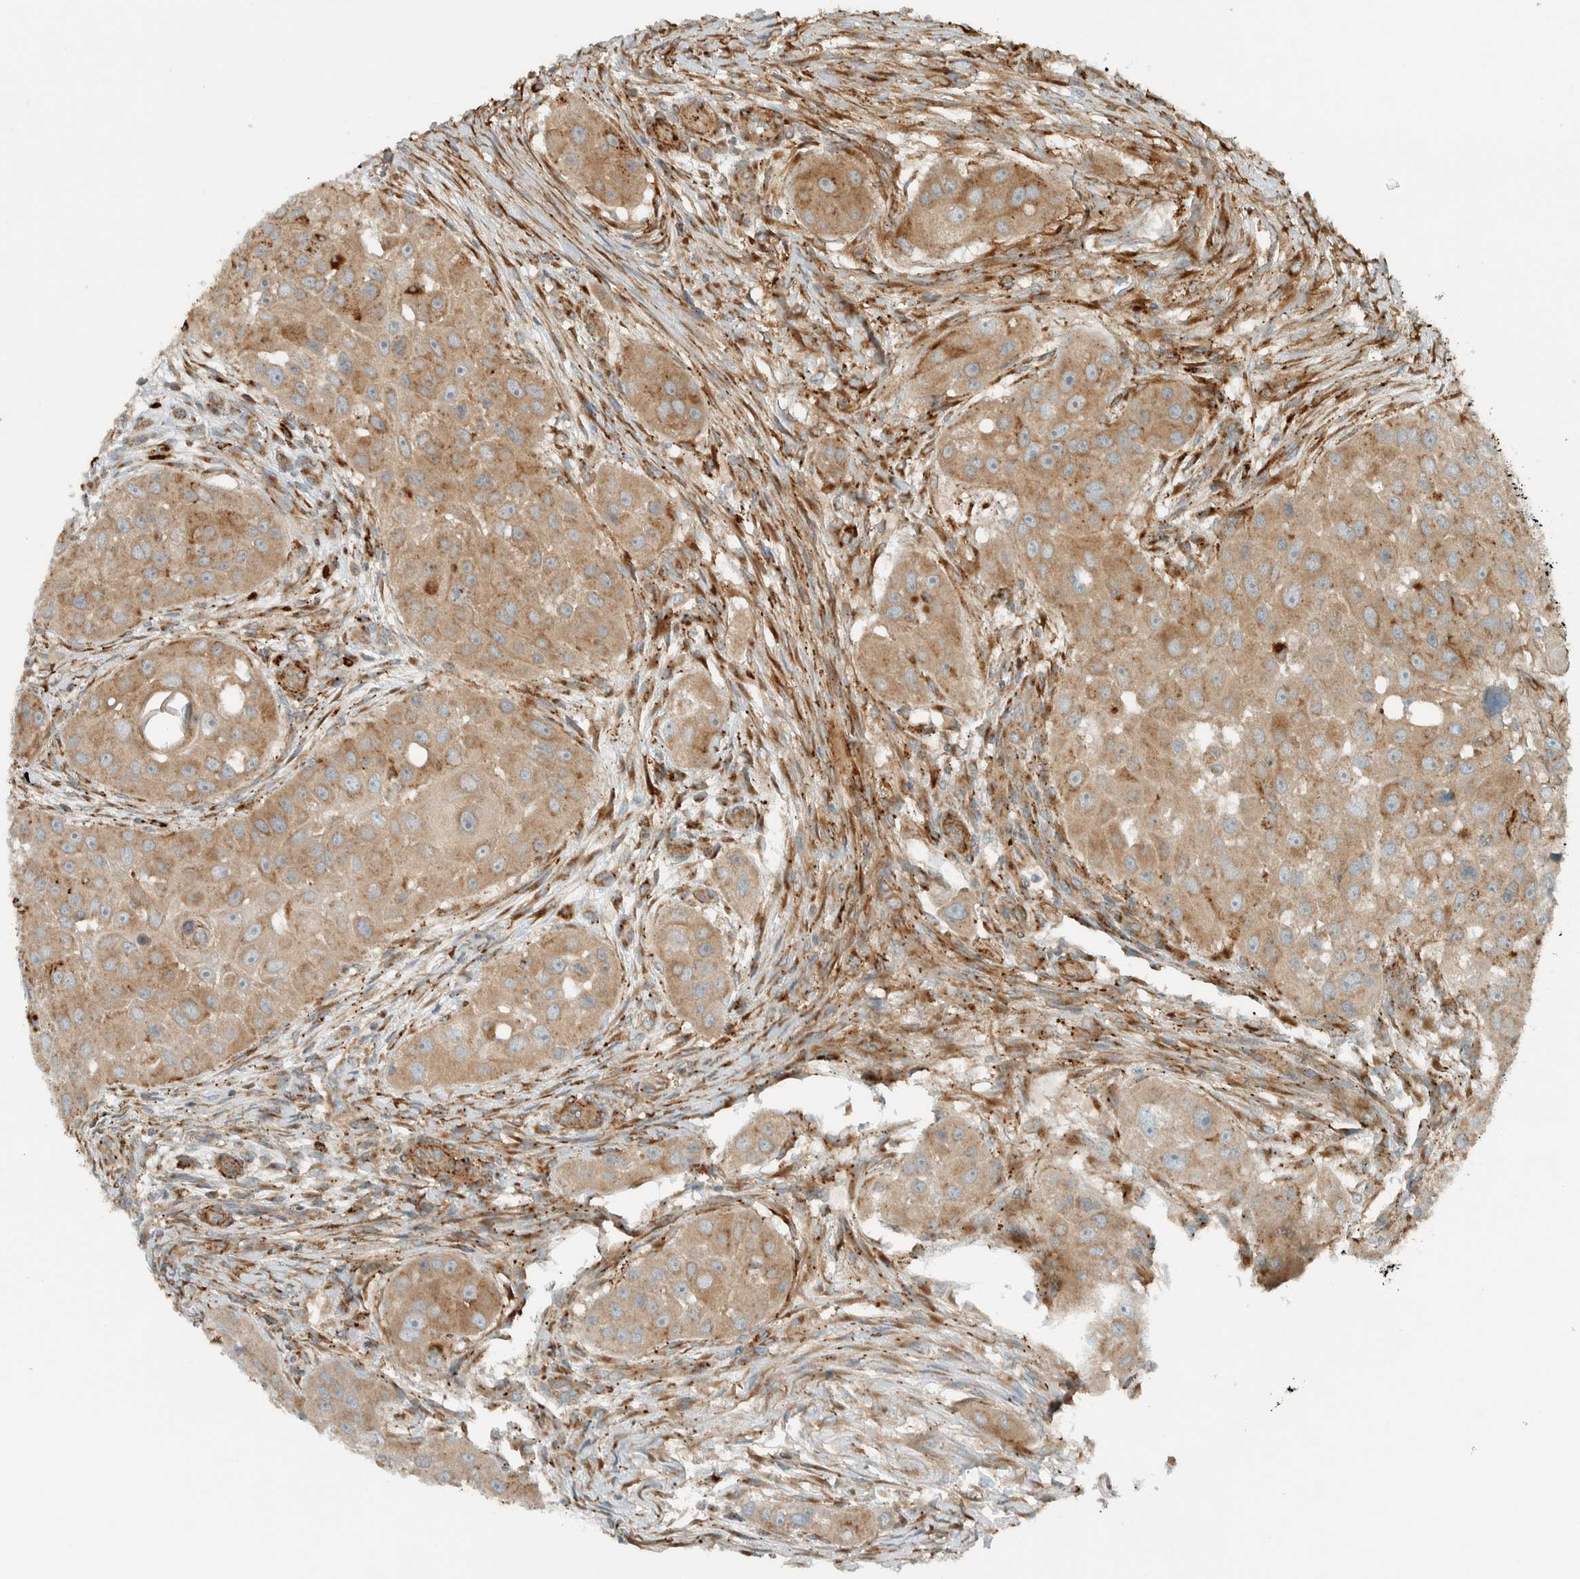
{"staining": {"intensity": "moderate", "quantity": ">75%", "location": "cytoplasmic/membranous"}, "tissue": "head and neck cancer", "cell_type": "Tumor cells", "image_type": "cancer", "snomed": [{"axis": "morphology", "description": "Normal tissue, NOS"}, {"axis": "morphology", "description": "Squamous cell carcinoma, NOS"}, {"axis": "topography", "description": "Skeletal muscle"}, {"axis": "topography", "description": "Head-Neck"}], "caption": "An IHC histopathology image of neoplastic tissue is shown. Protein staining in brown labels moderate cytoplasmic/membranous positivity in squamous cell carcinoma (head and neck) within tumor cells. The staining is performed using DAB (3,3'-diaminobenzidine) brown chromogen to label protein expression. The nuclei are counter-stained blue using hematoxylin.", "gene": "EXOC7", "patient": {"sex": "male", "age": 51}}